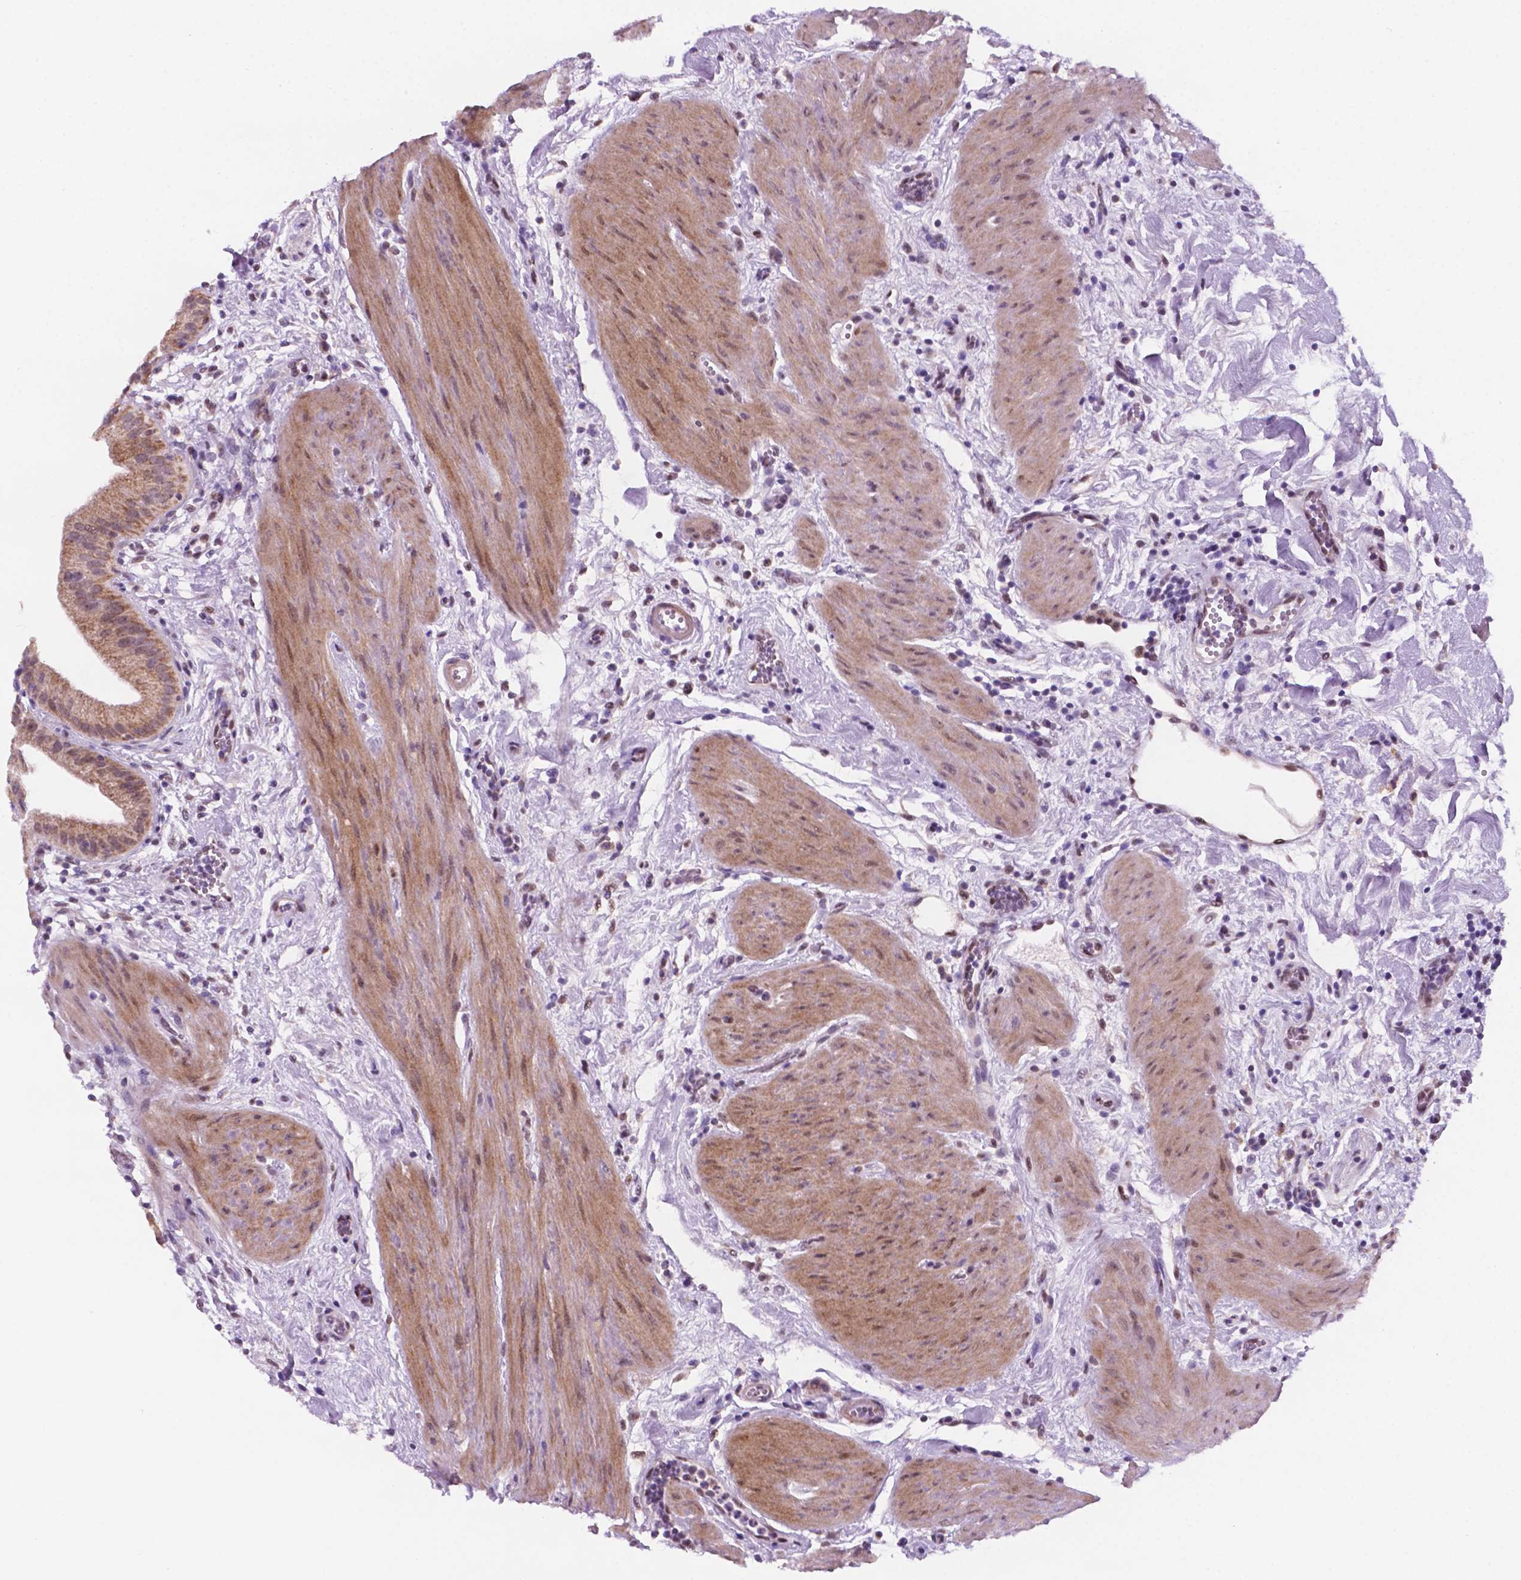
{"staining": {"intensity": "moderate", "quantity": ">75%", "location": "cytoplasmic/membranous,nuclear"}, "tissue": "gallbladder", "cell_type": "Glandular cells", "image_type": "normal", "snomed": [{"axis": "morphology", "description": "Normal tissue, NOS"}, {"axis": "topography", "description": "Gallbladder"}], "caption": "Protein staining of benign gallbladder reveals moderate cytoplasmic/membranous,nuclear positivity in approximately >75% of glandular cells.", "gene": "C18orf21", "patient": {"sex": "female", "age": 65}}